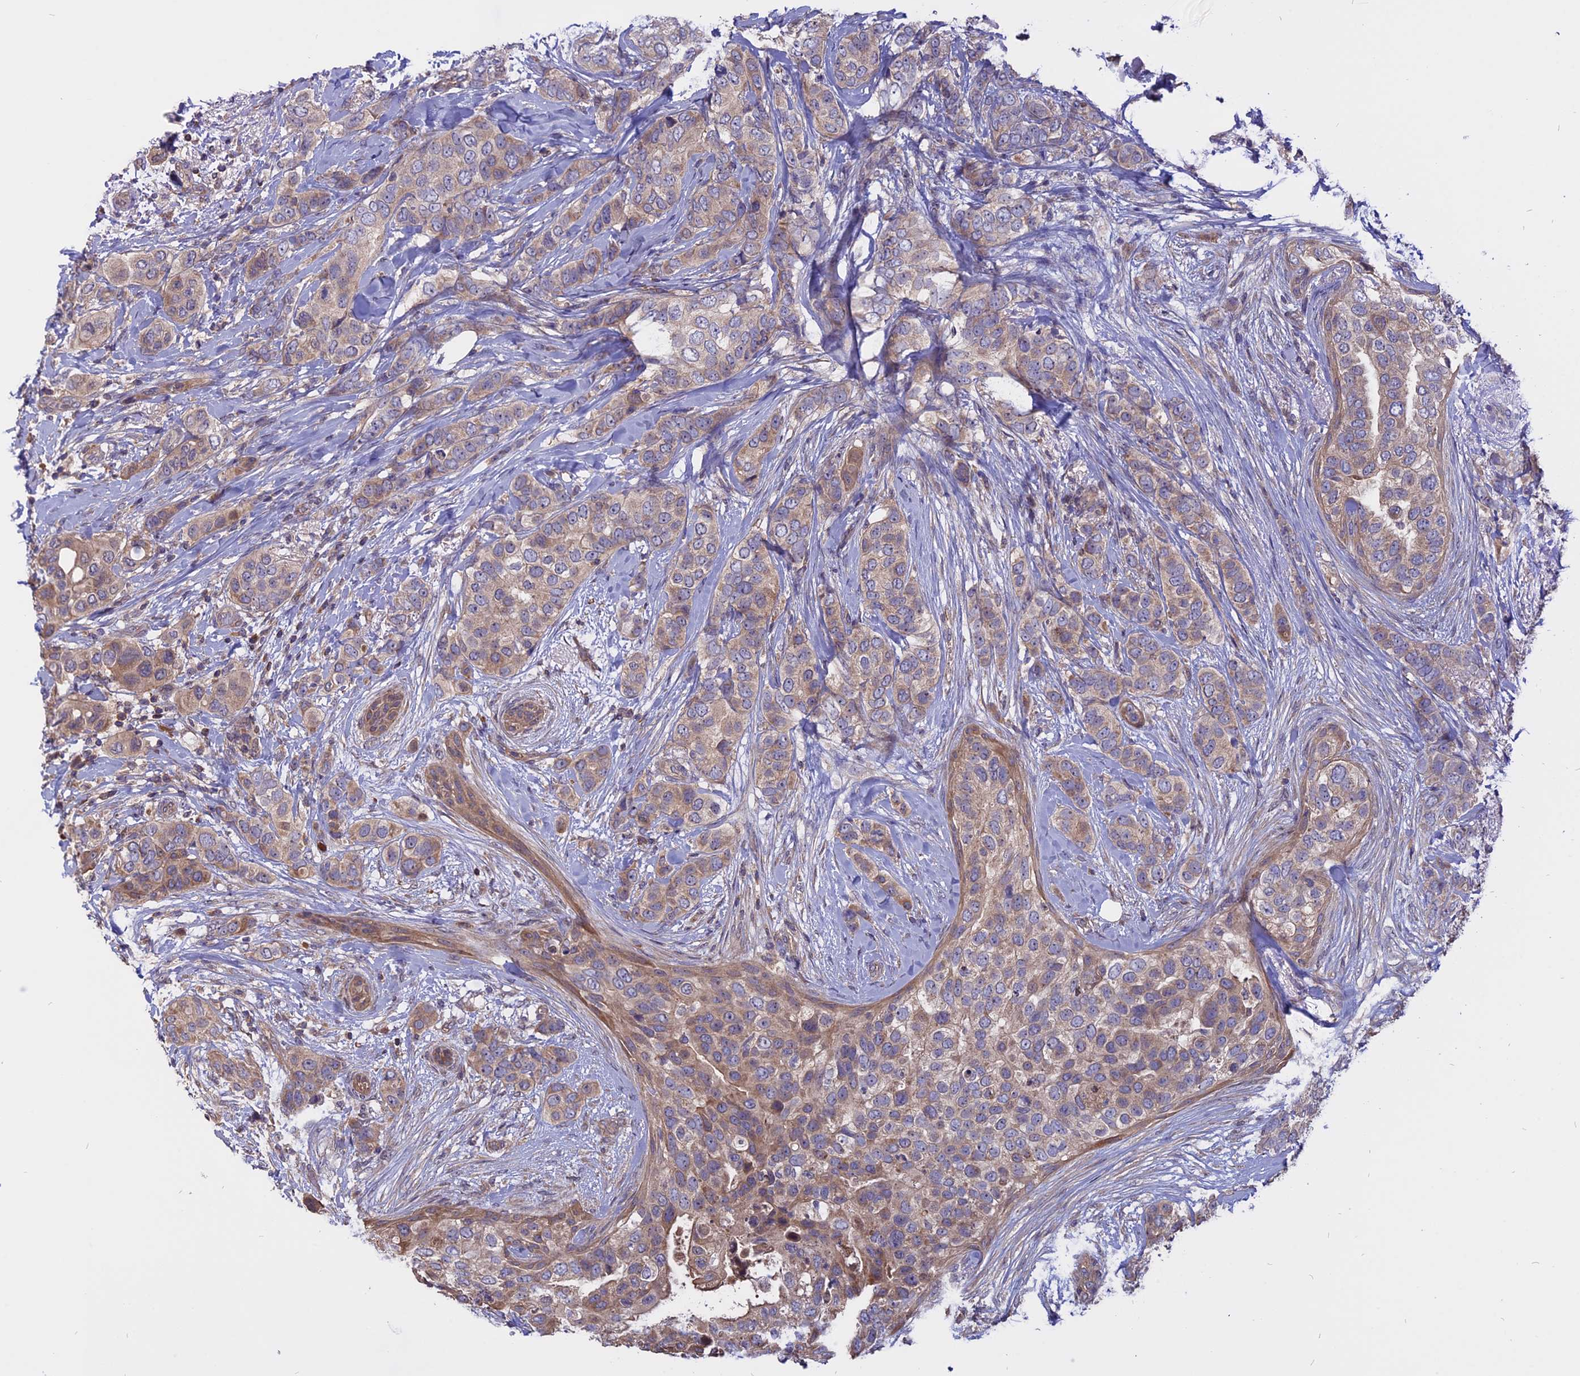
{"staining": {"intensity": "weak", "quantity": ">75%", "location": "cytoplasmic/membranous"}, "tissue": "breast cancer", "cell_type": "Tumor cells", "image_type": "cancer", "snomed": [{"axis": "morphology", "description": "Lobular carcinoma"}, {"axis": "topography", "description": "Breast"}], "caption": "Protein analysis of breast cancer (lobular carcinoma) tissue demonstrates weak cytoplasmic/membranous expression in about >75% of tumor cells.", "gene": "CARMIL2", "patient": {"sex": "female", "age": 51}}